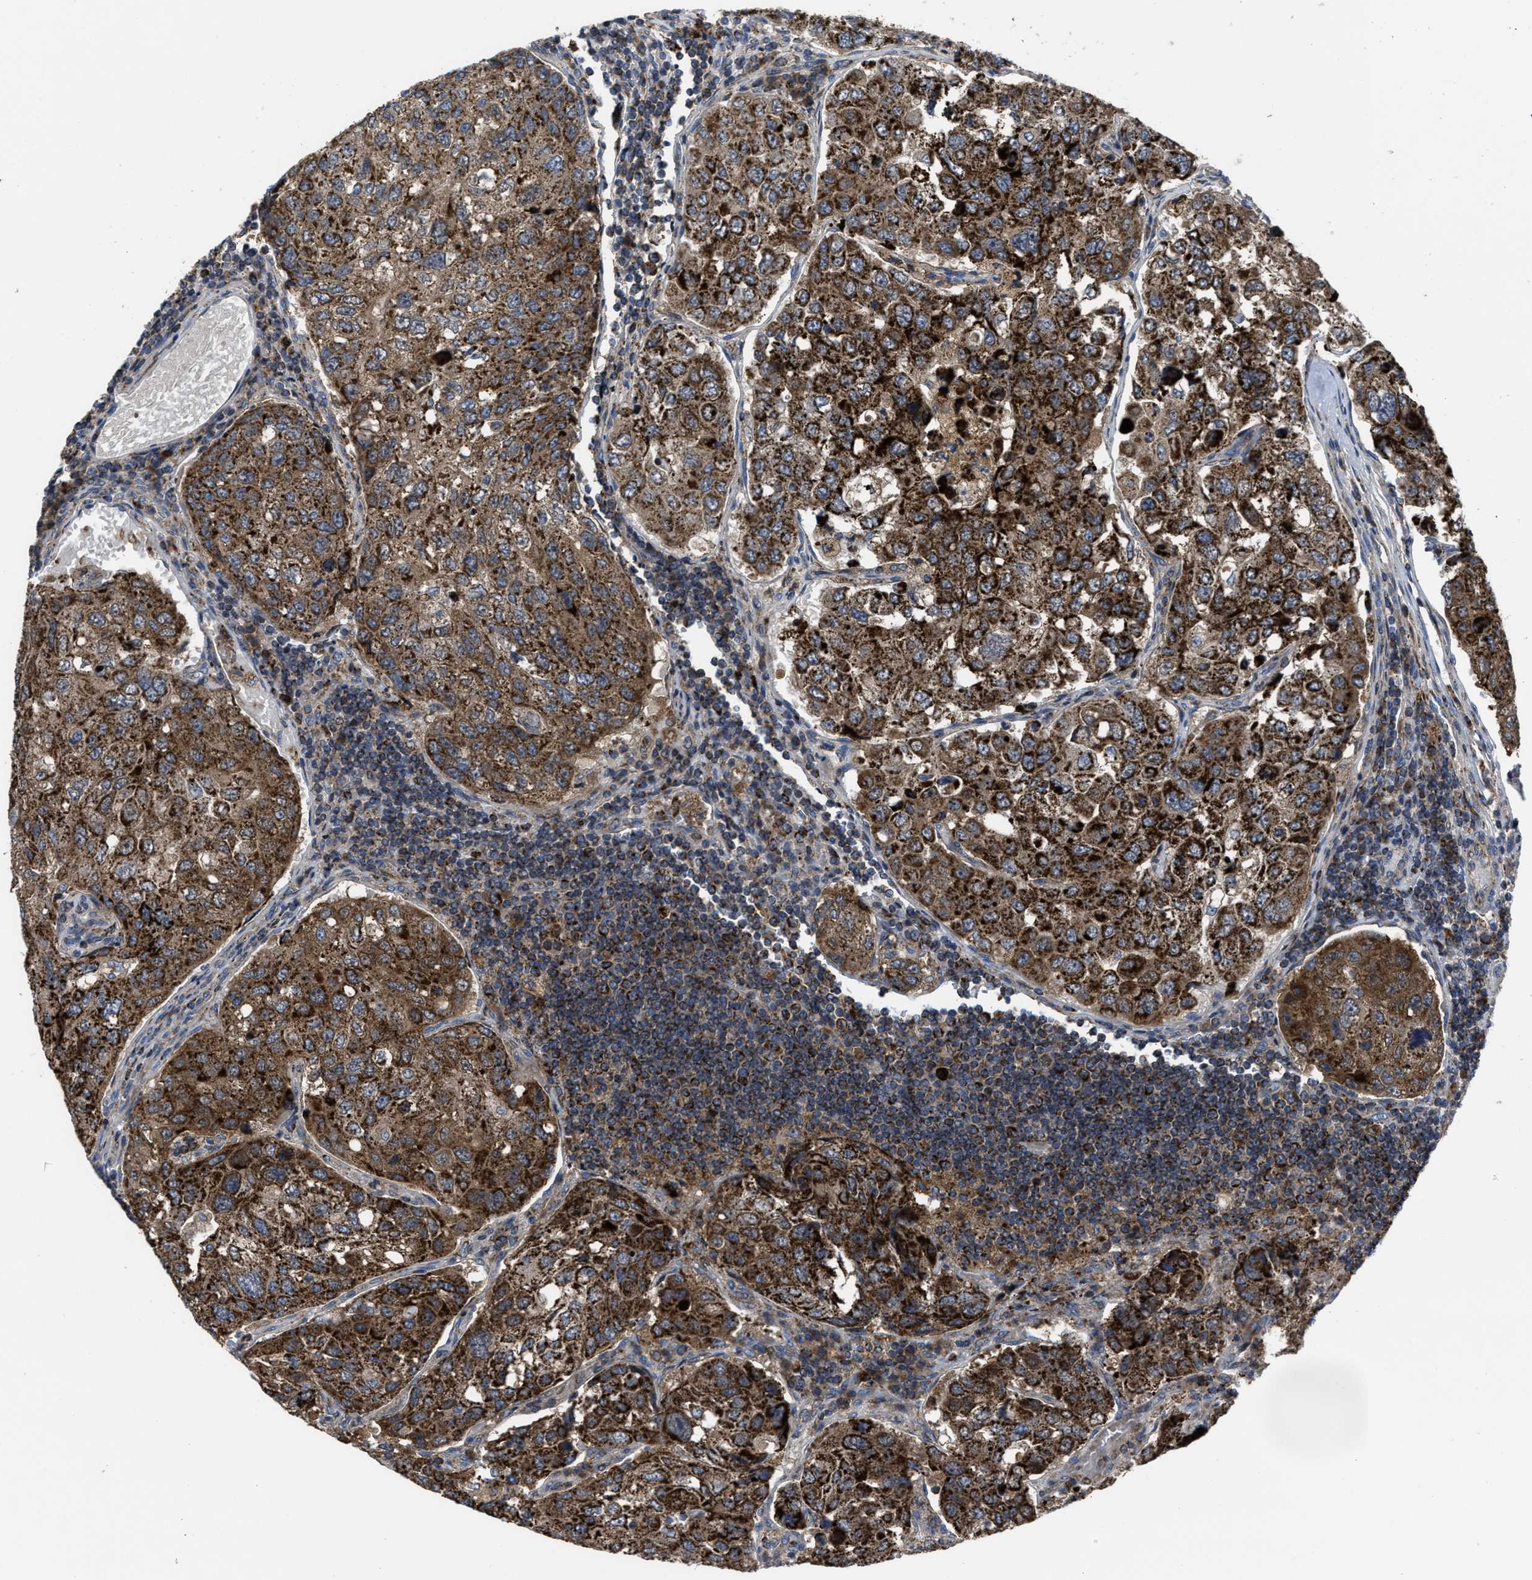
{"staining": {"intensity": "strong", "quantity": ">75%", "location": "cytoplasmic/membranous"}, "tissue": "urothelial cancer", "cell_type": "Tumor cells", "image_type": "cancer", "snomed": [{"axis": "morphology", "description": "Urothelial carcinoma, High grade"}, {"axis": "topography", "description": "Lymph node"}, {"axis": "topography", "description": "Urinary bladder"}], "caption": "Human urothelial carcinoma (high-grade) stained with a protein marker shows strong staining in tumor cells.", "gene": "PASK", "patient": {"sex": "male", "age": 51}}